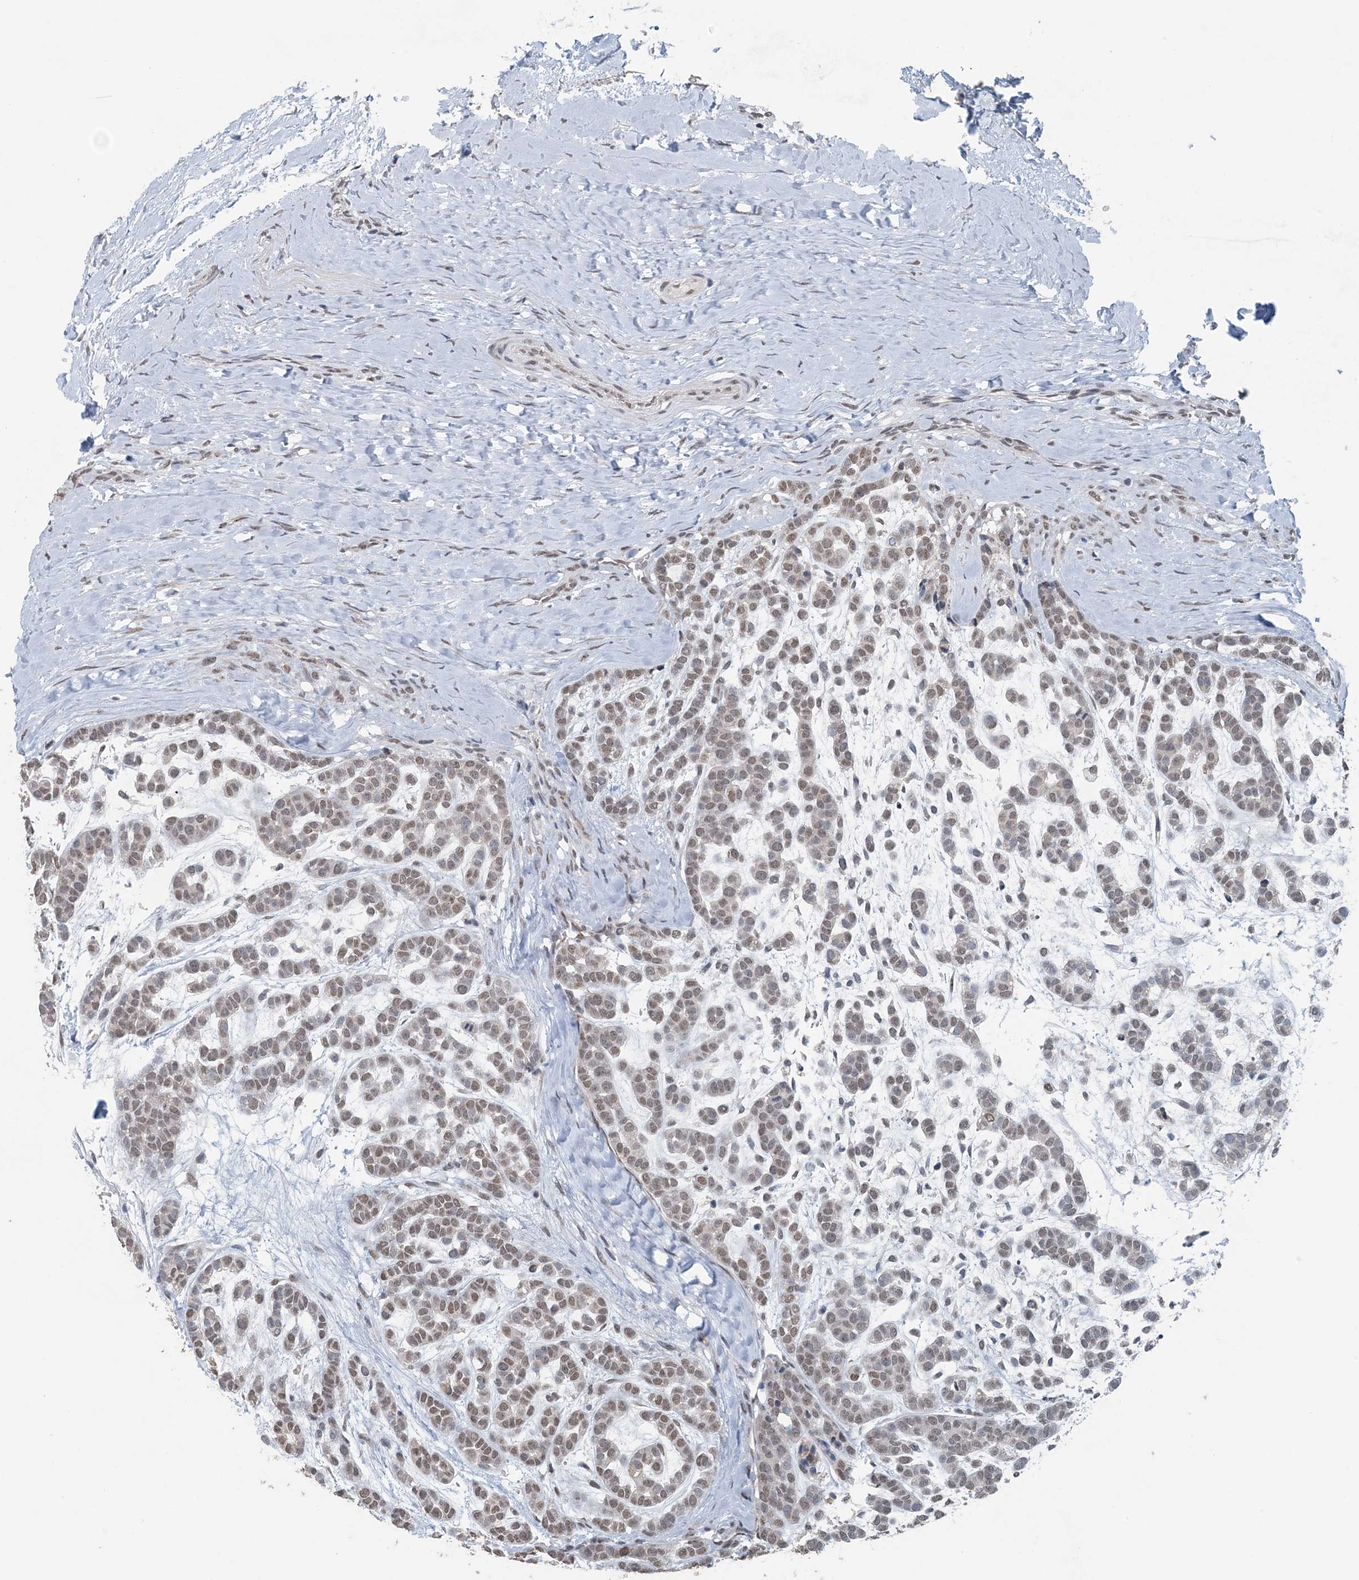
{"staining": {"intensity": "weak", "quantity": "25%-75%", "location": "nuclear"}, "tissue": "head and neck cancer", "cell_type": "Tumor cells", "image_type": "cancer", "snomed": [{"axis": "morphology", "description": "Adenocarcinoma, NOS"}, {"axis": "morphology", "description": "Adenoma, NOS"}, {"axis": "topography", "description": "Head-Neck"}], "caption": "This is an image of IHC staining of head and neck adenoma, which shows weak positivity in the nuclear of tumor cells.", "gene": "MBD2", "patient": {"sex": "female", "age": 55}}